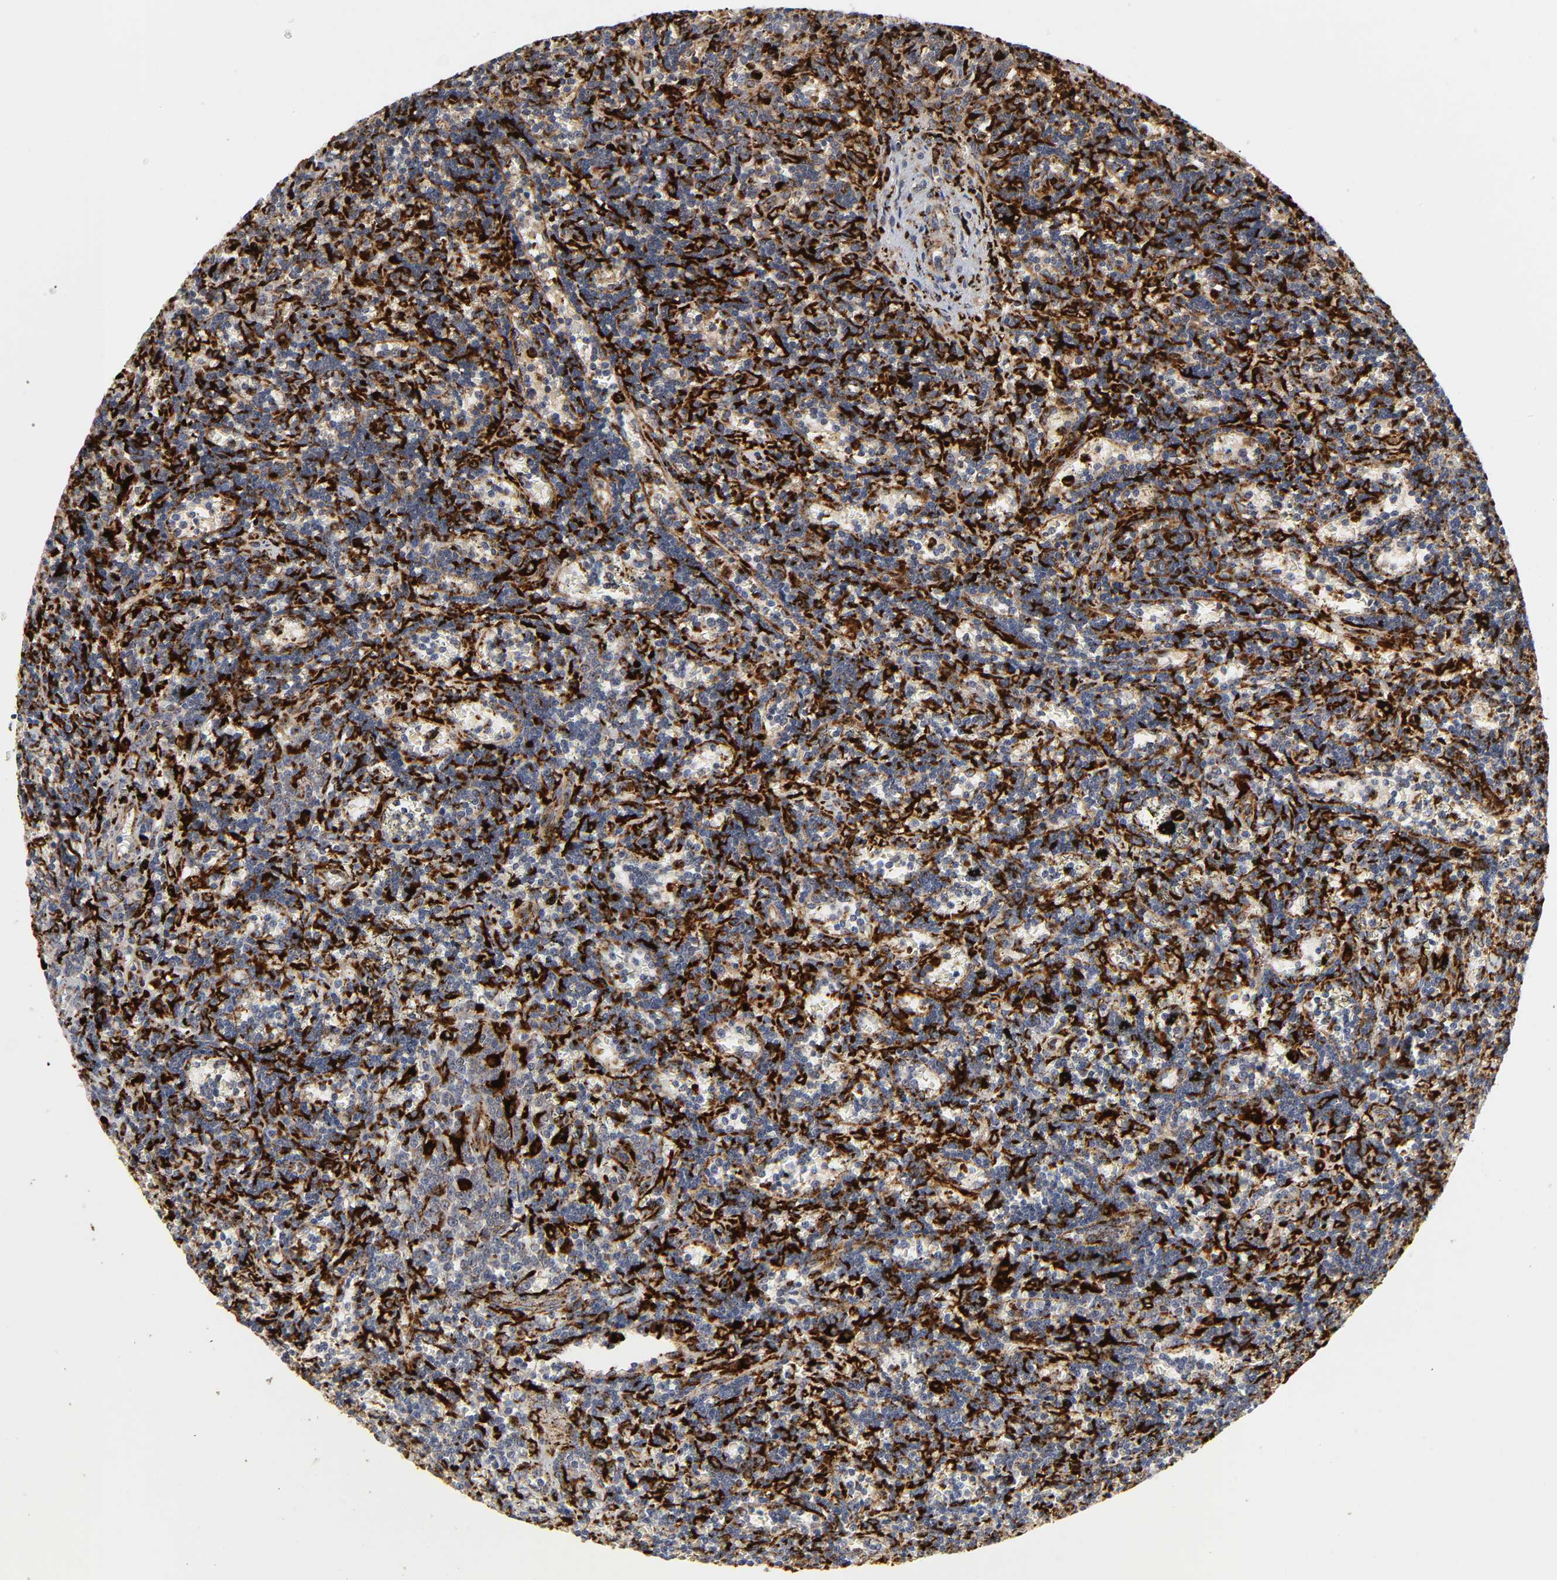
{"staining": {"intensity": "strong", "quantity": "25%-75%", "location": "cytoplasmic/membranous"}, "tissue": "lymphoma", "cell_type": "Tumor cells", "image_type": "cancer", "snomed": [{"axis": "morphology", "description": "Malignant lymphoma, non-Hodgkin's type, Low grade"}, {"axis": "topography", "description": "Spleen"}], "caption": "This is a photomicrograph of IHC staining of lymphoma, which shows strong expression in the cytoplasmic/membranous of tumor cells.", "gene": "PSAP", "patient": {"sex": "male", "age": 60}}